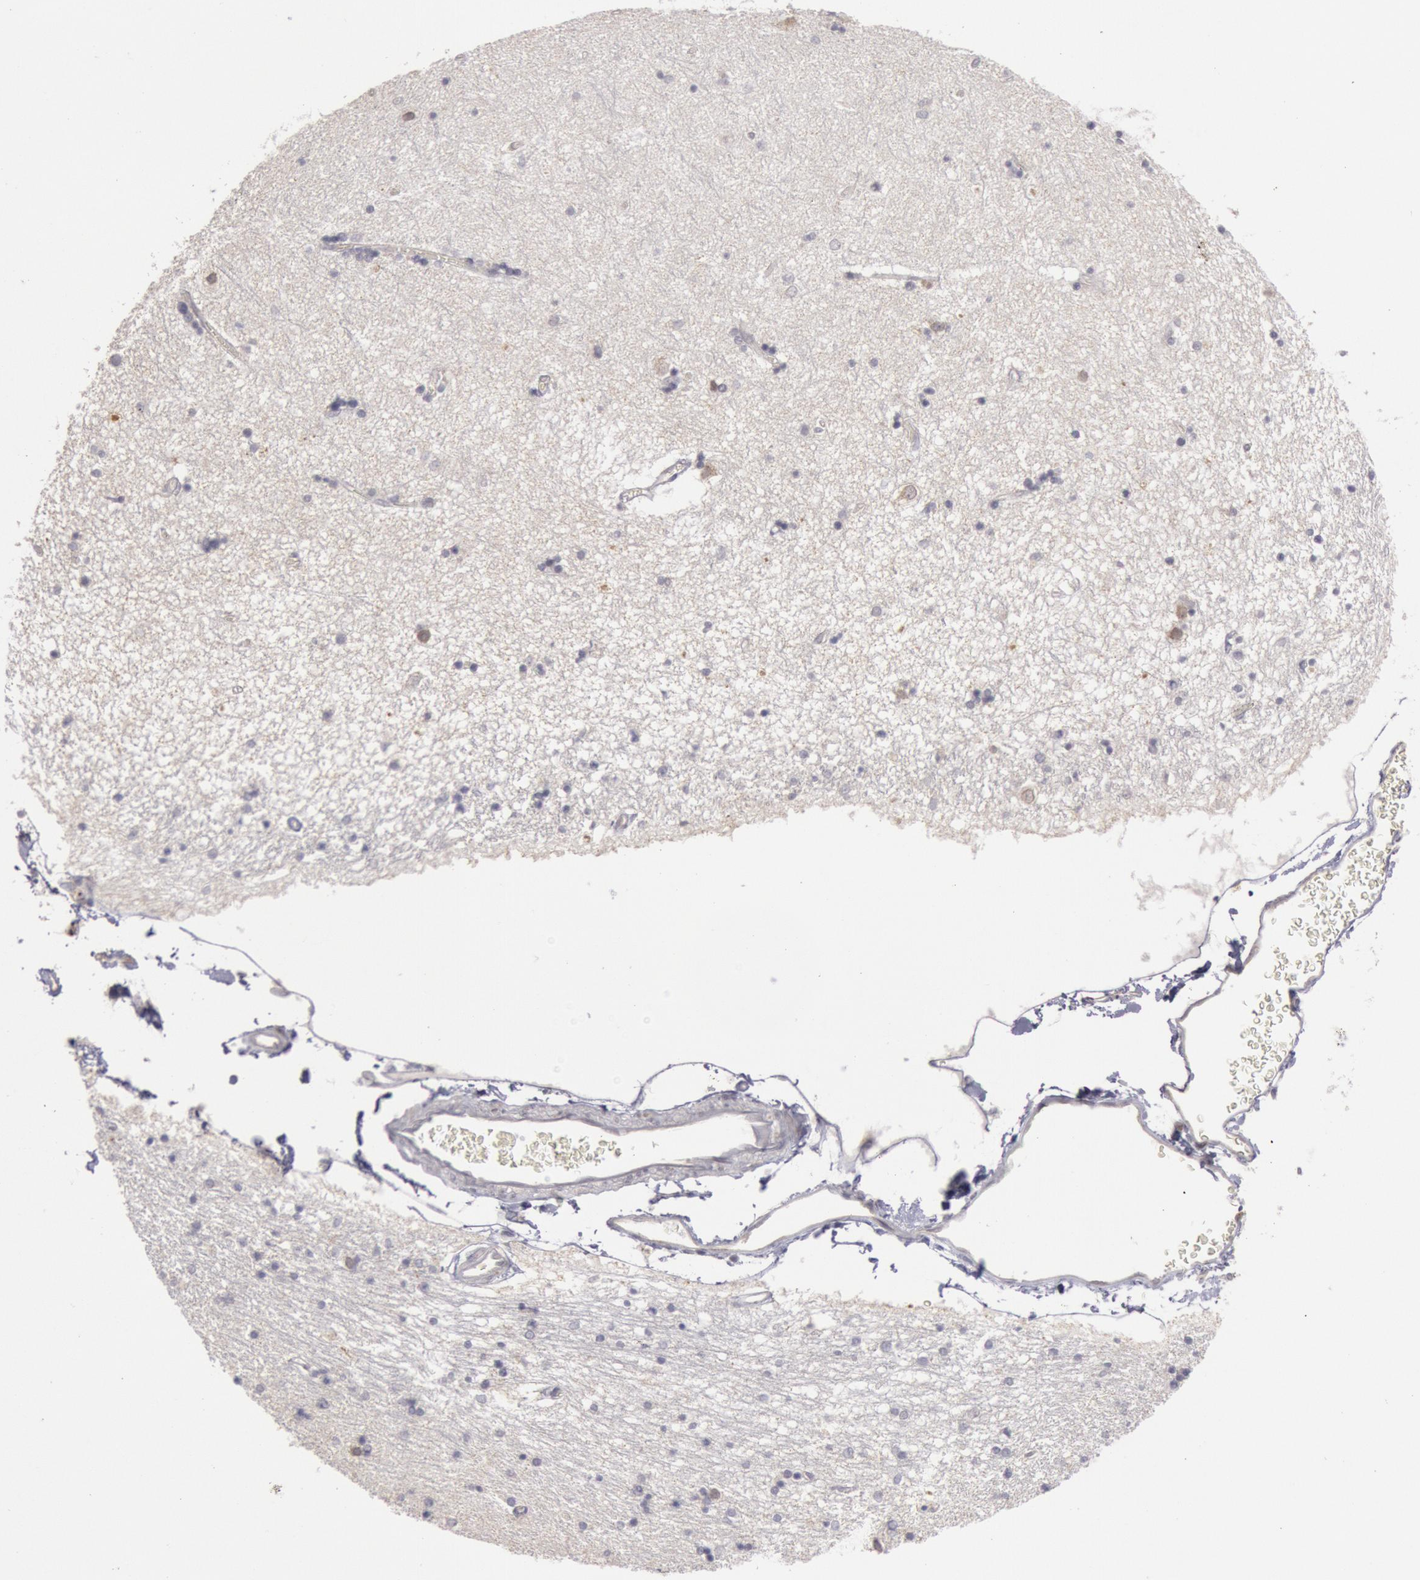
{"staining": {"intensity": "negative", "quantity": "none", "location": "none"}, "tissue": "hippocampus", "cell_type": "Glial cells", "image_type": "normal", "snomed": [{"axis": "morphology", "description": "Normal tissue, NOS"}, {"axis": "topography", "description": "Hippocampus"}], "caption": "This is a micrograph of immunohistochemistry staining of normal hippocampus, which shows no expression in glial cells.", "gene": "JOSD1", "patient": {"sex": "female", "age": 54}}